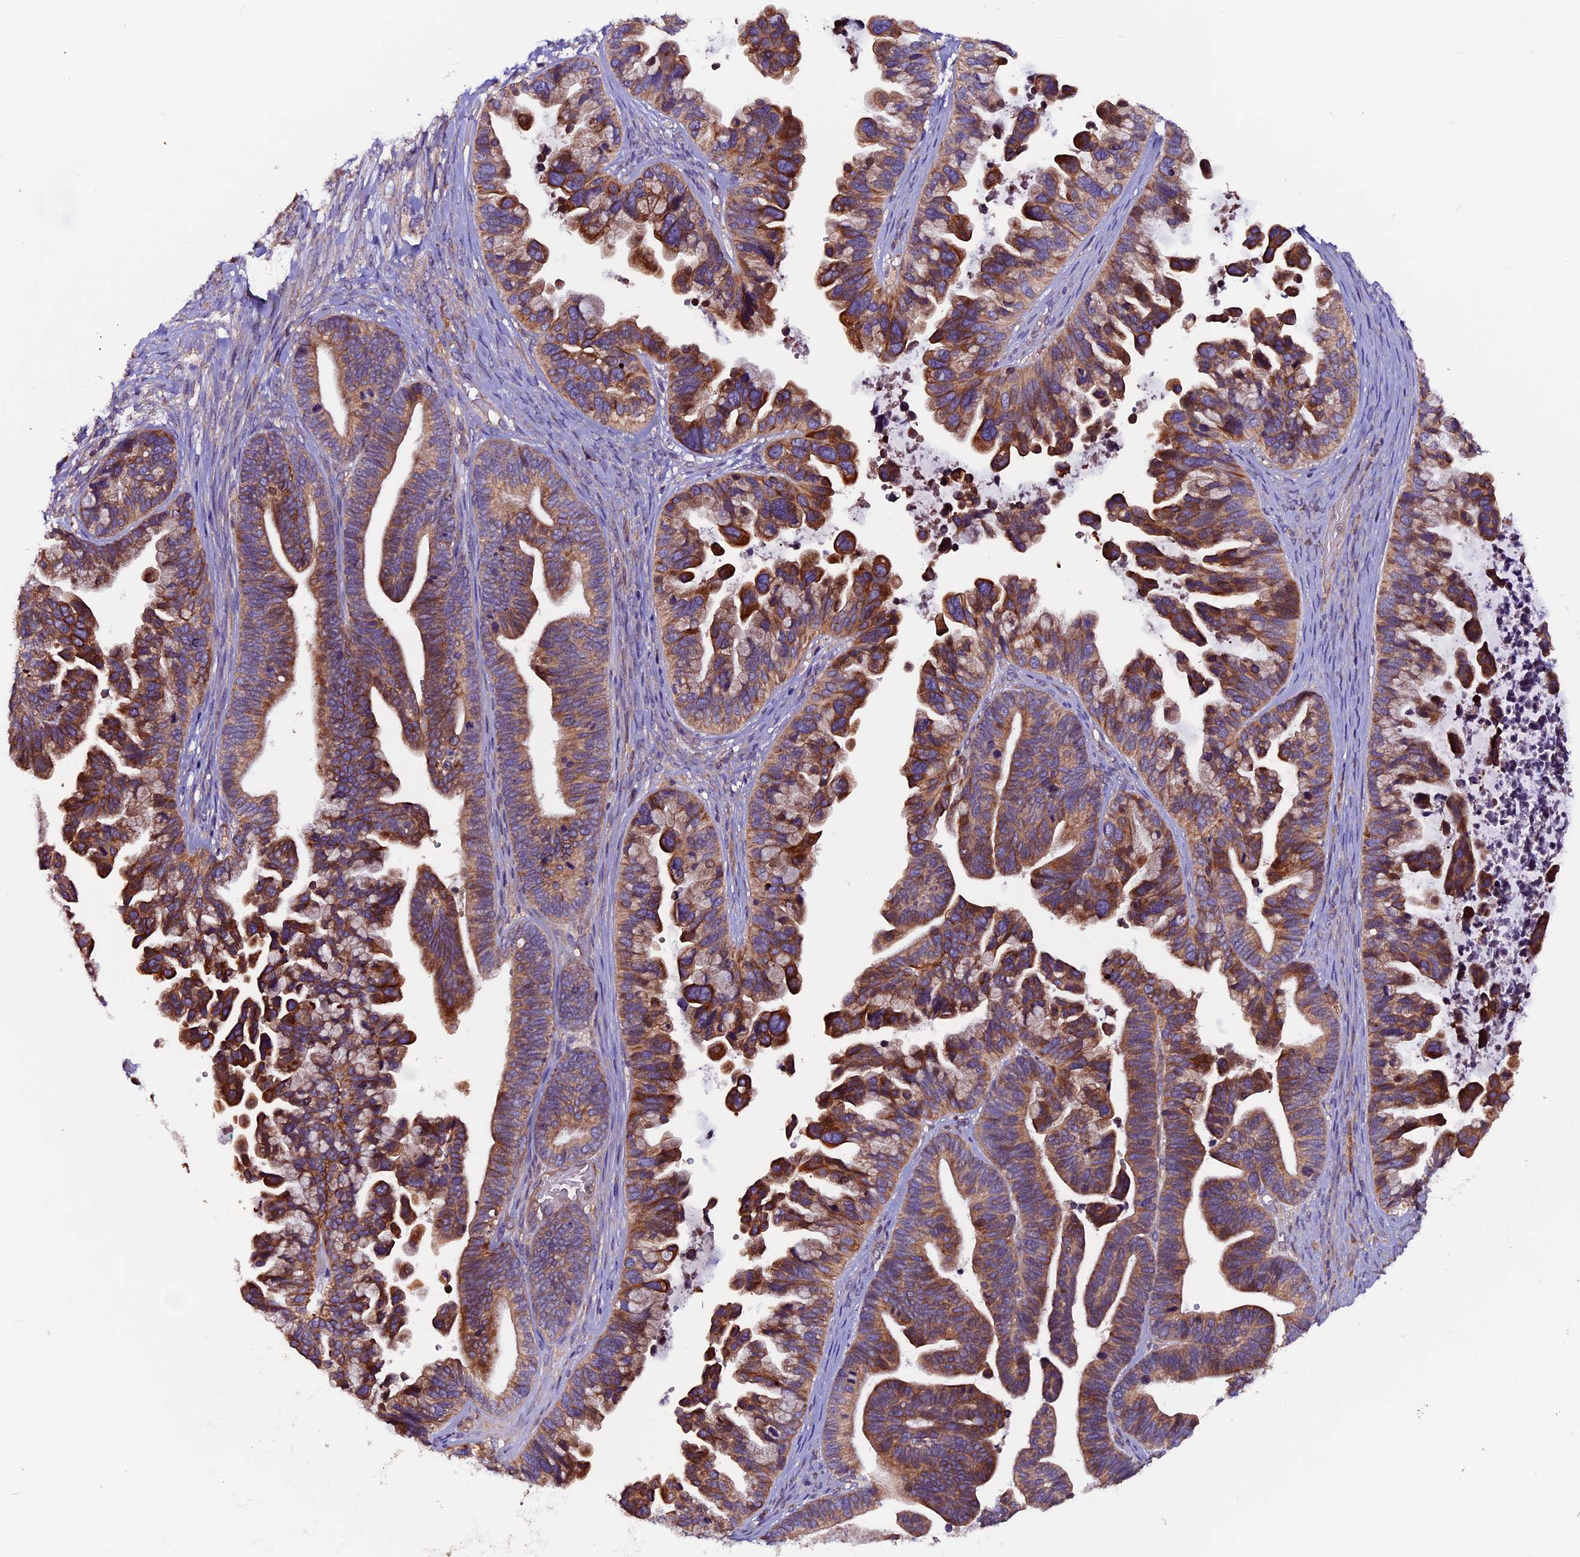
{"staining": {"intensity": "moderate", "quantity": ">75%", "location": "cytoplasmic/membranous"}, "tissue": "ovarian cancer", "cell_type": "Tumor cells", "image_type": "cancer", "snomed": [{"axis": "morphology", "description": "Cystadenocarcinoma, serous, NOS"}, {"axis": "topography", "description": "Ovary"}], "caption": "Moderate cytoplasmic/membranous protein expression is present in about >75% of tumor cells in ovarian serous cystadenocarcinoma.", "gene": "ZNF598", "patient": {"sex": "female", "age": 56}}